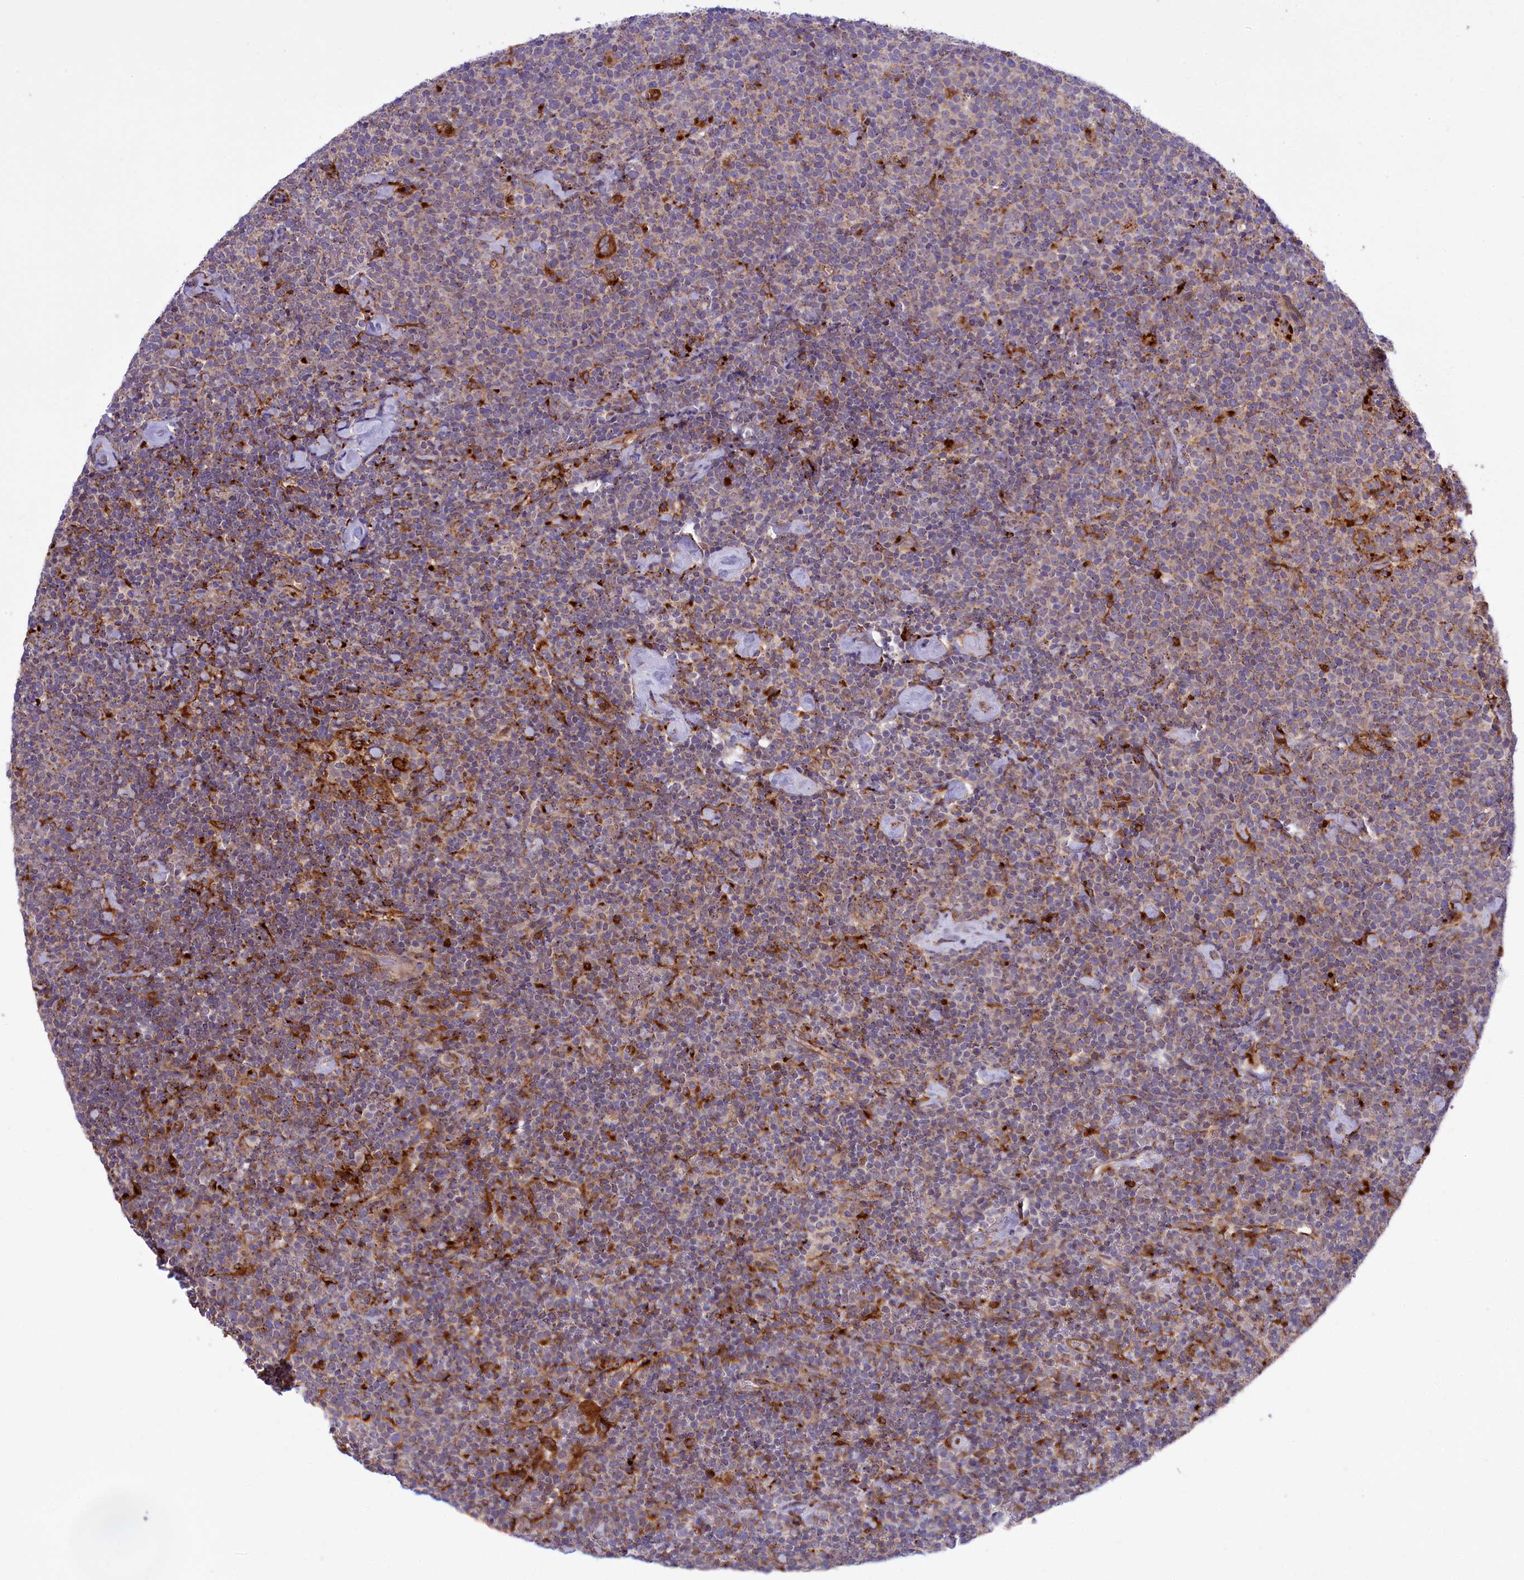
{"staining": {"intensity": "strong", "quantity": "<25%", "location": "cytoplasmic/membranous"}, "tissue": "lymphoma", "cell_type": "Tumor cells", "image_type": "cancer", "snomed": [{"axis": "morphology", "description": "Malignant lymphoma, non-Hodgkin's type, High grade"}, {"axis": "topography", "description": "Lymph node"}], "caption": "Malignant lymphoma, non-Hodgkin's type (high-grade) stained with DAB (3,3'-diaminobenzidine) immunohistochemistry (IHC) demonstrates medium levels of strong cytoplasmic/membranous expression in about <25% of tumor cells.", "gene": "MAN2B1", "patient": {"sex": "male", "age": 61}}